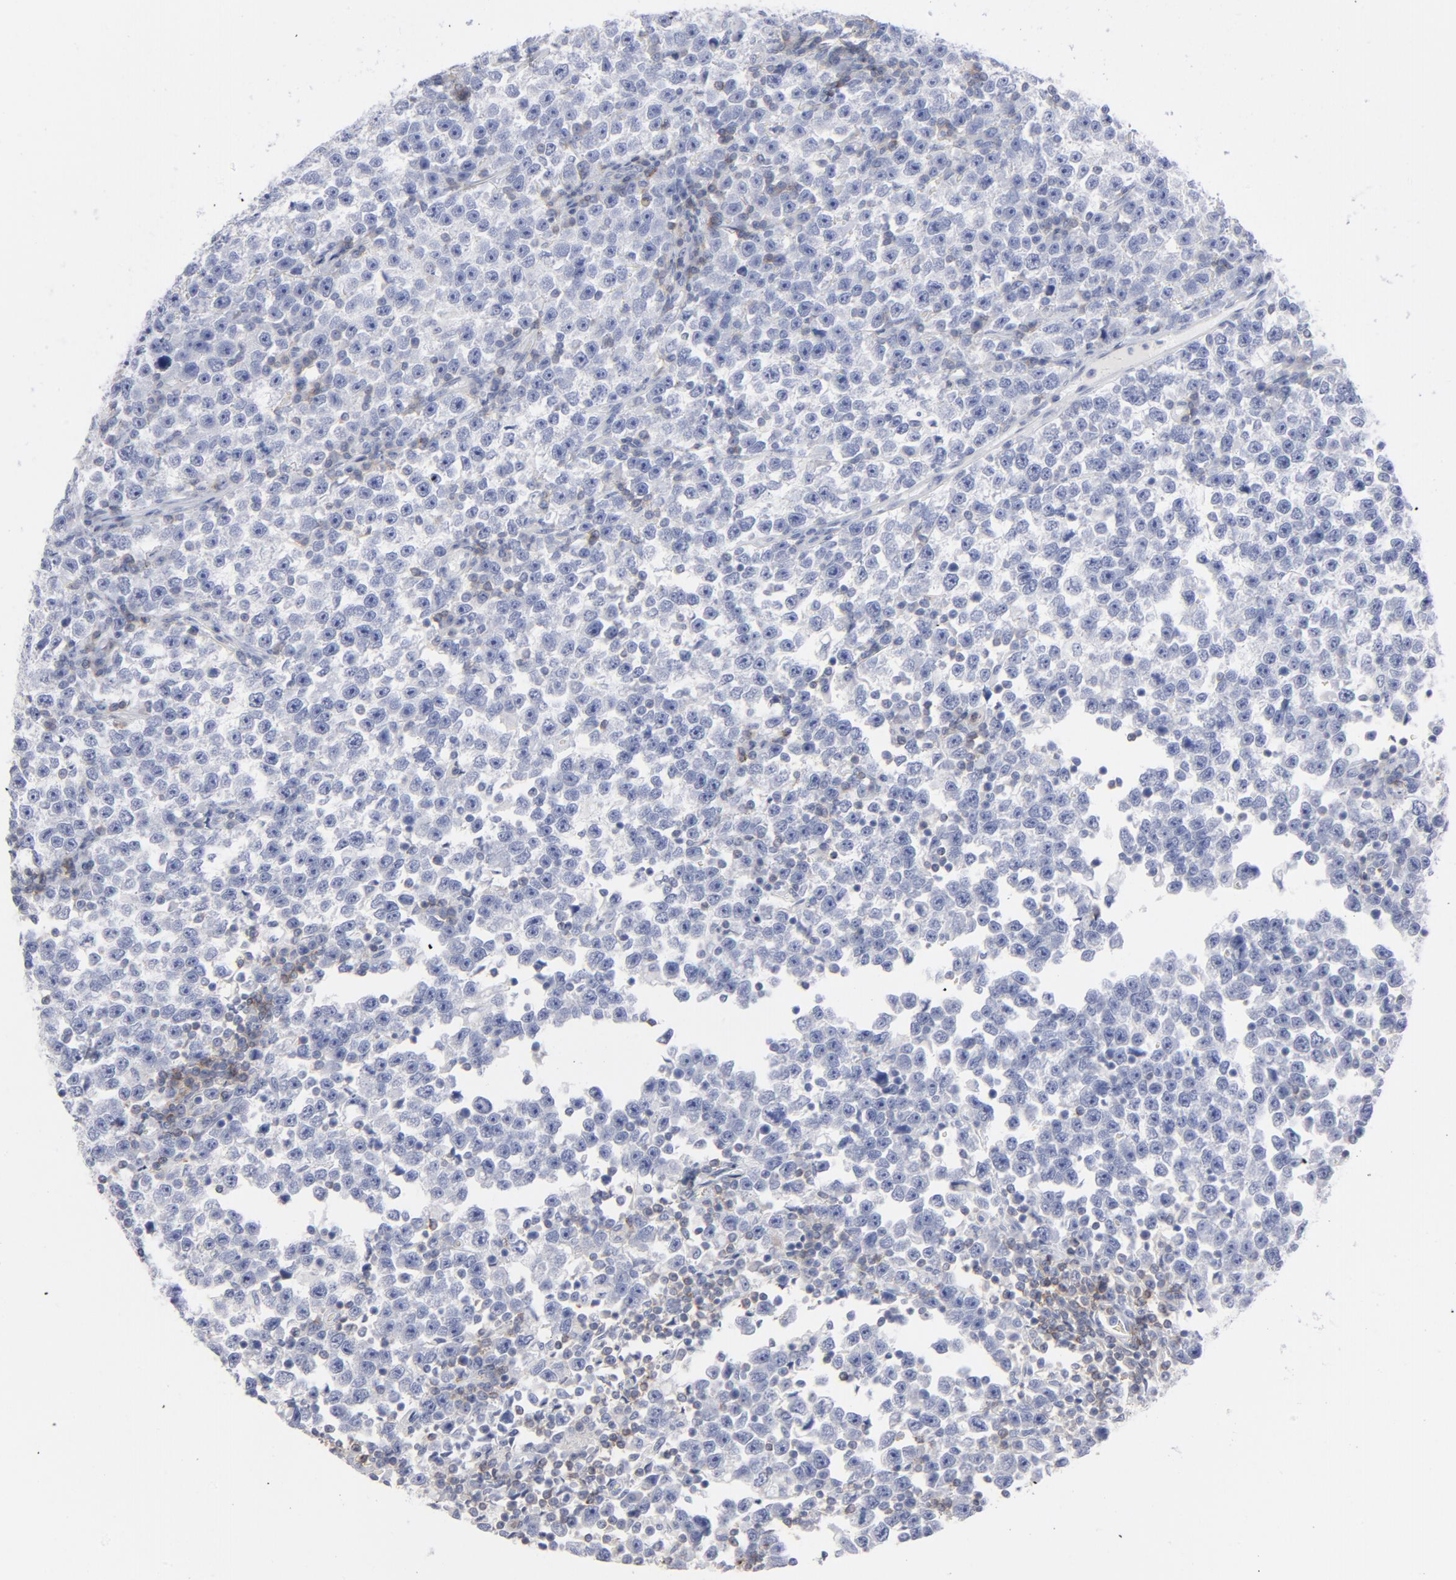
{"staining": {"intensity": "negative", "quantity": "none", "location": "none"}, "tissue": "testis cancer", "cell_type": "Tumor cells", "image_type": "cancer", "snomed": [{"axis": "morphology", "description": "Seminoma, NOS"}, {"axis": "topography", "description": "Testis"}], "caption": "Immunohistochemical staining of human testis cancer (seminoma) shows no significant positivity in tumor cells.", "gene": "P2RY8", "patient": {"sex": "male", "age": 43}}